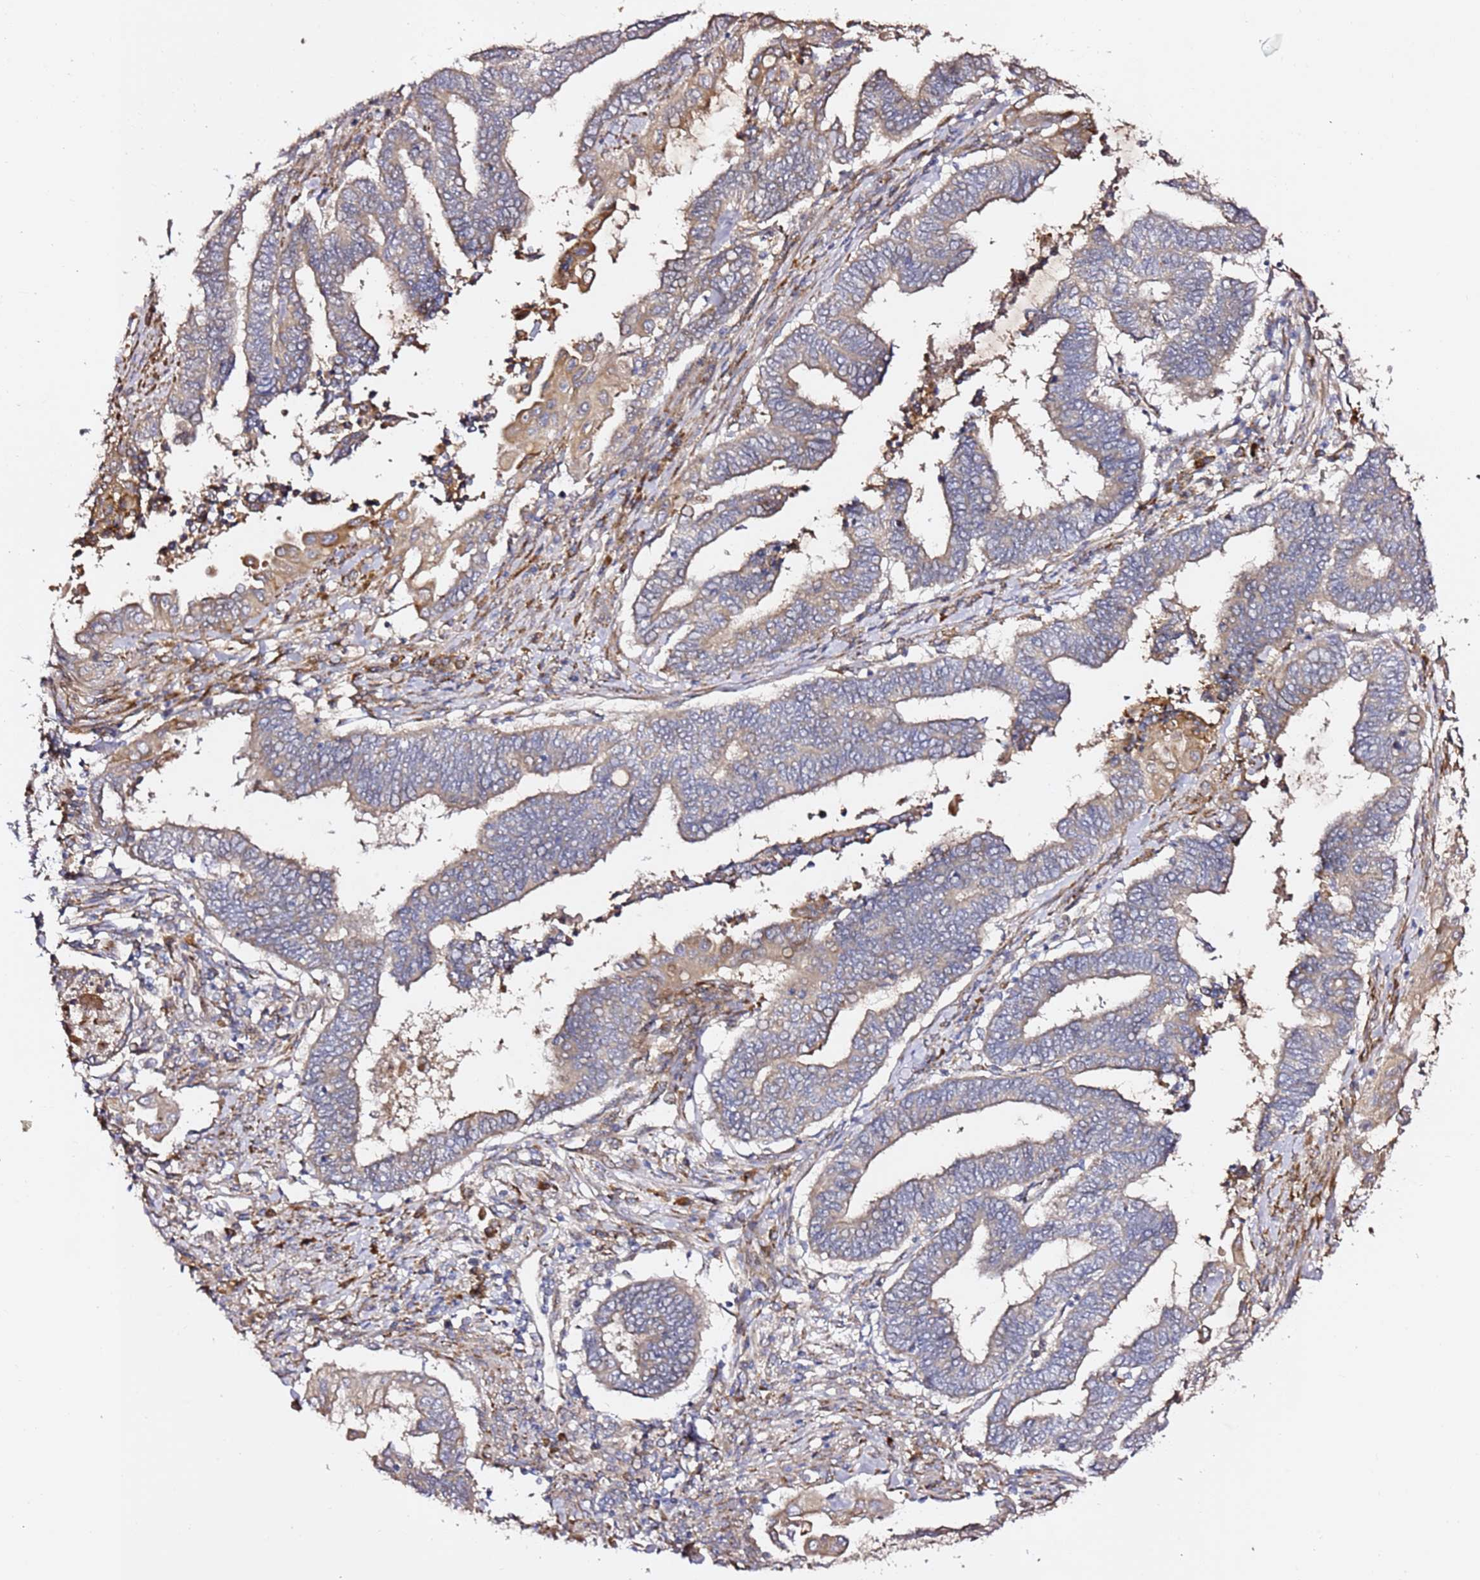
{"staining": {"intensity": "weak", "quantity": "<25%", "location": "cytoplasmic/membranous"}, "tissue": "endometrial cancer", "cell_type": "Tumor cells", "image_type": "cancer", "snomed": [{"axis": "morphology", "description": "Adenocarcinoma, NOS"}, {"axis": "topography", "description": "Uterus"}, {"axis": "topography", "description": "Endometrium"}], "caption": "Image shows no protein positivity in tumor cells of endometrial cancer tissue.", "gene": "HSD17B7", "patient": {"sex": "female", "age": 70}}